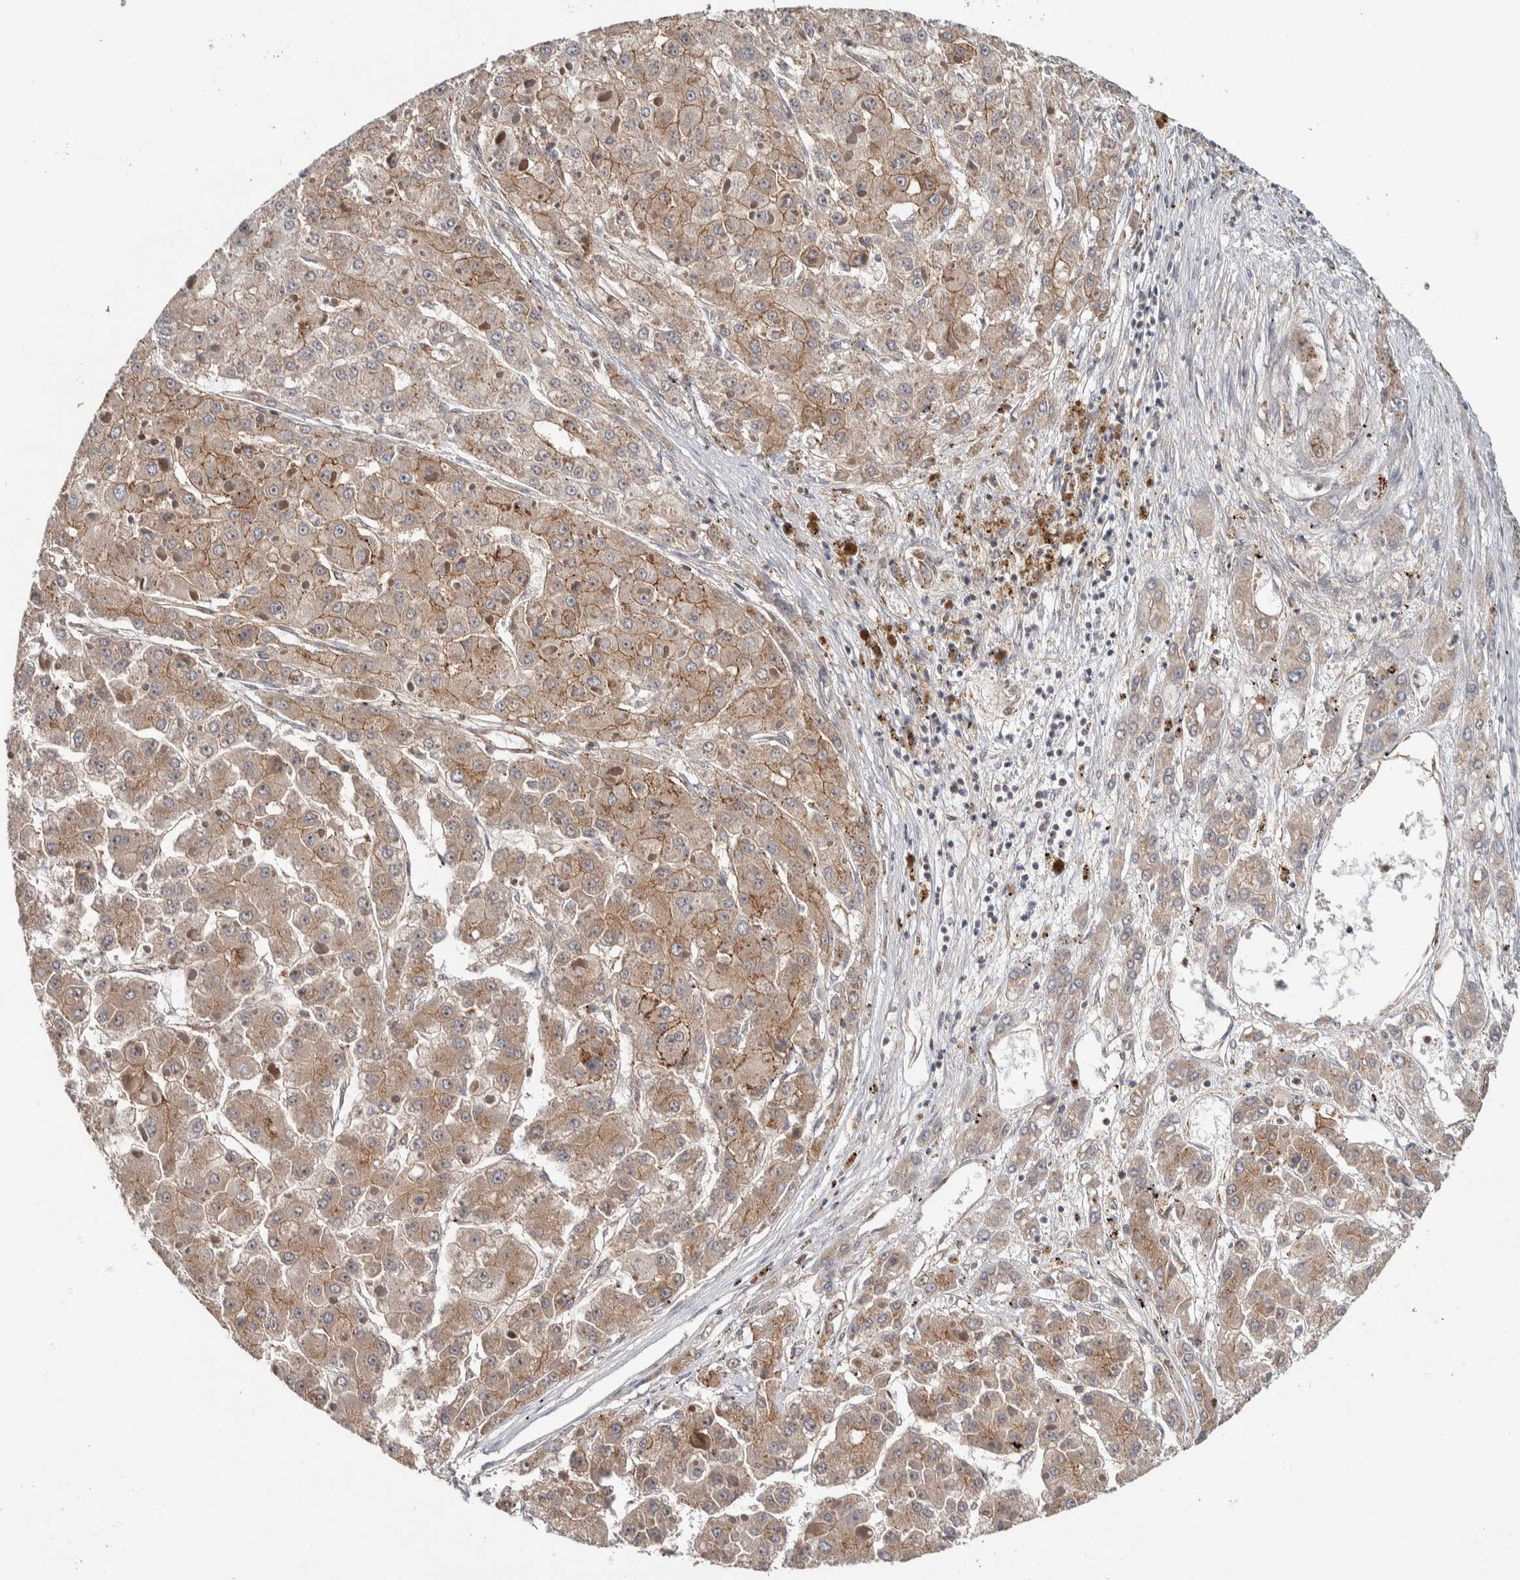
{"staining": {"intensity": "weak", "quantity": ">75%", "location": "cytoplasmic/membranous"}, "tissue": "liver cancer", "cell_type": "Tumor cells", "image_type": "cancer", "snomed": [{"axis": "morphology", "description": "Carcinoma, Hepatocellular, NOS"}, {"axis": "topography", "description": "Liver"}], "caption": "A low amount of weak cytoplasmic/membranous staining is present in about >75% of tumor cells in liver cancer (hepatocellular carcinoma) tissue. (brown staining indicates protein expression, while blue staining denotes nuclei).", "gene": "CHMP4C", "patient": {"sex": "female", "age": 73}}